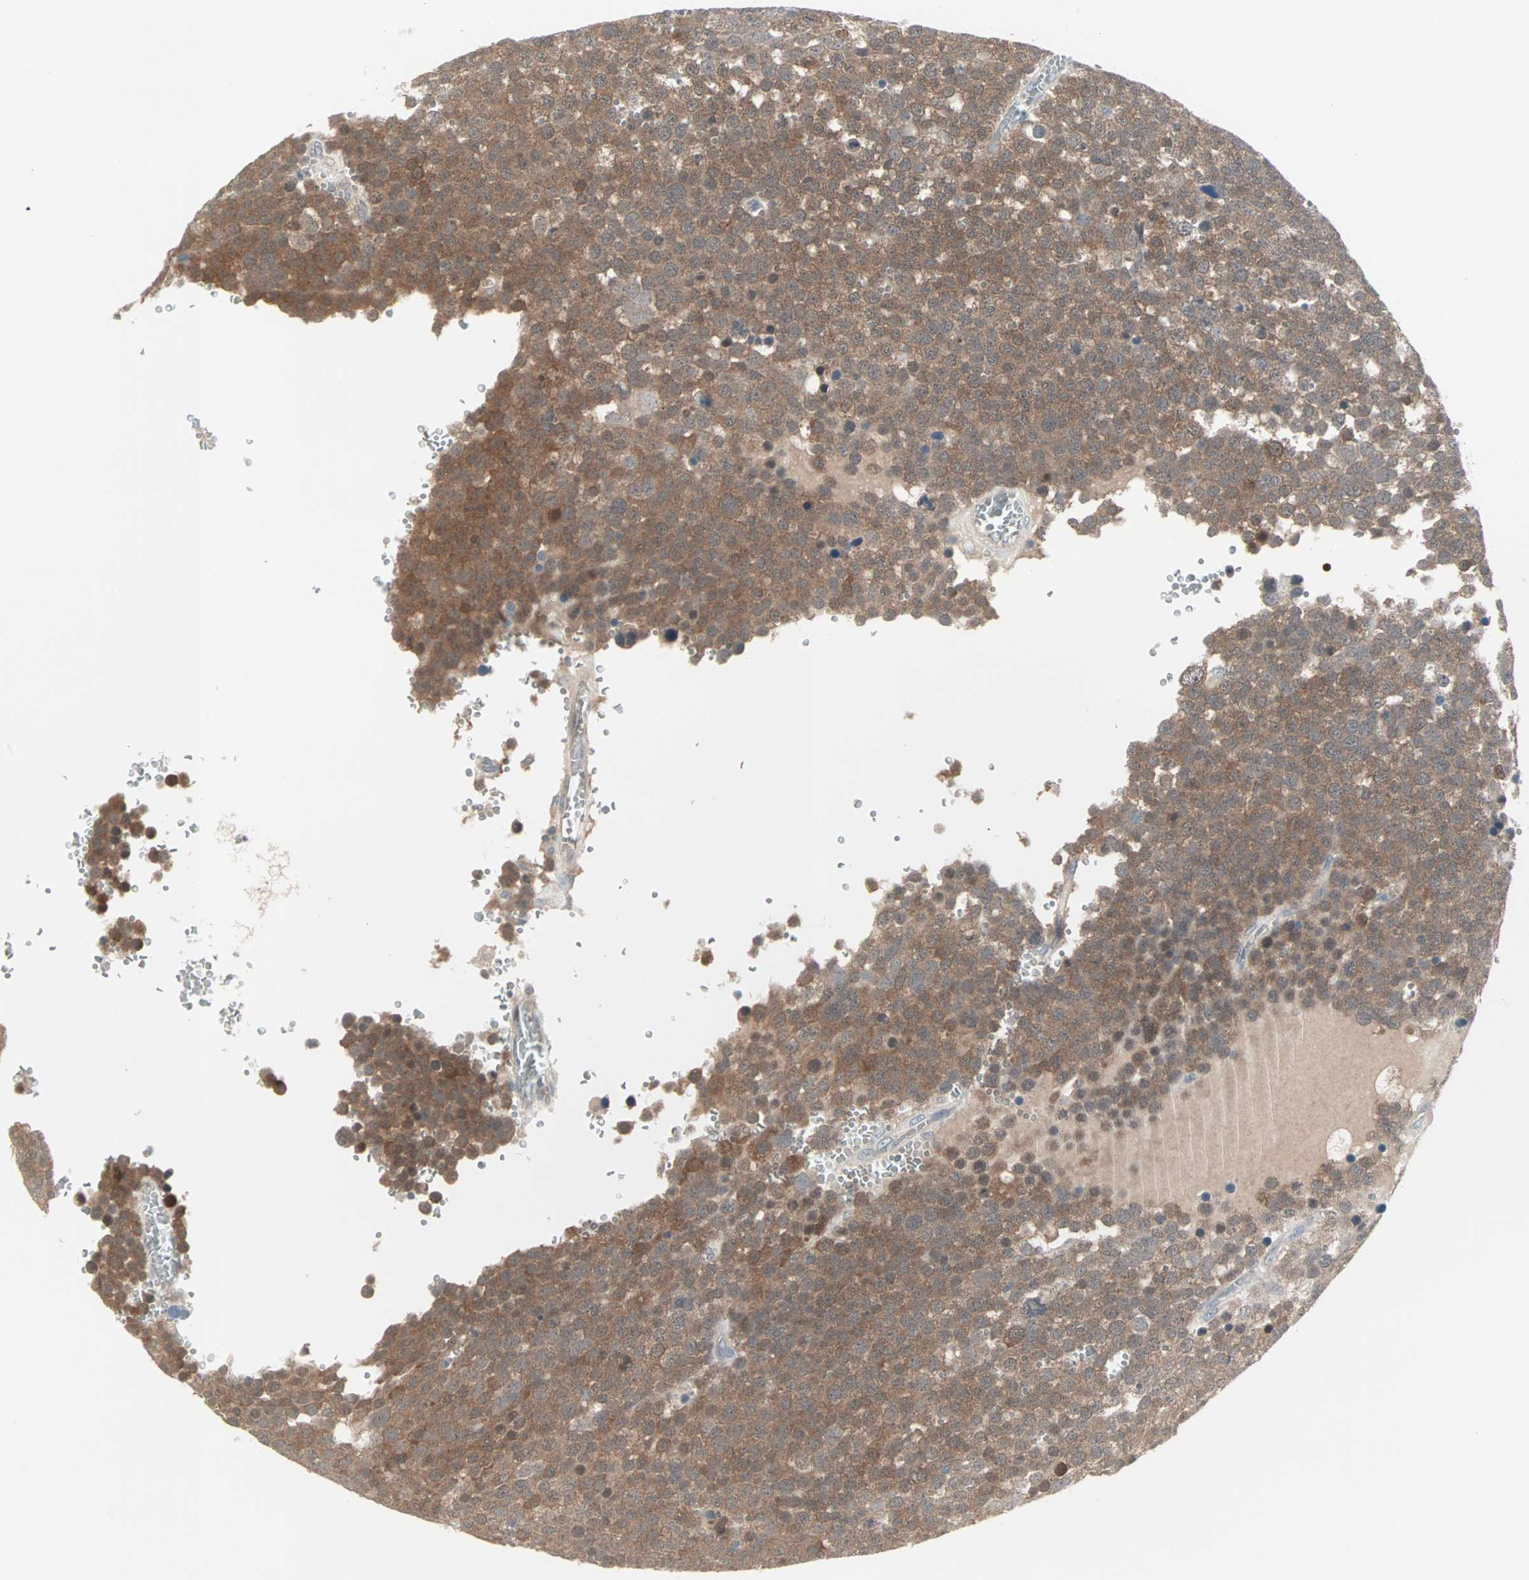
{"staining": {"intensity": "moderate", "quantity": ">75%", "location": "cytoplasmic/membranous,nuclear"}, "tissue": "testis cancer", "cell_type": "Tumor cells", "image_type": "cancer", "snomed": [{"axis": "morphology", "description": "Seminoma, NOS"}, {"axis": "topography", "description": "Testis"}], "caption": "A histopathology image showing moderate cytoplasmic/membranous and nuclear staining in approximately >75% of tumor cells in seminoma (testis), as visualized by brown immunohistochemical staining.", "gene": "PTPA", "patient": {"sex": "male", "age": 71}}